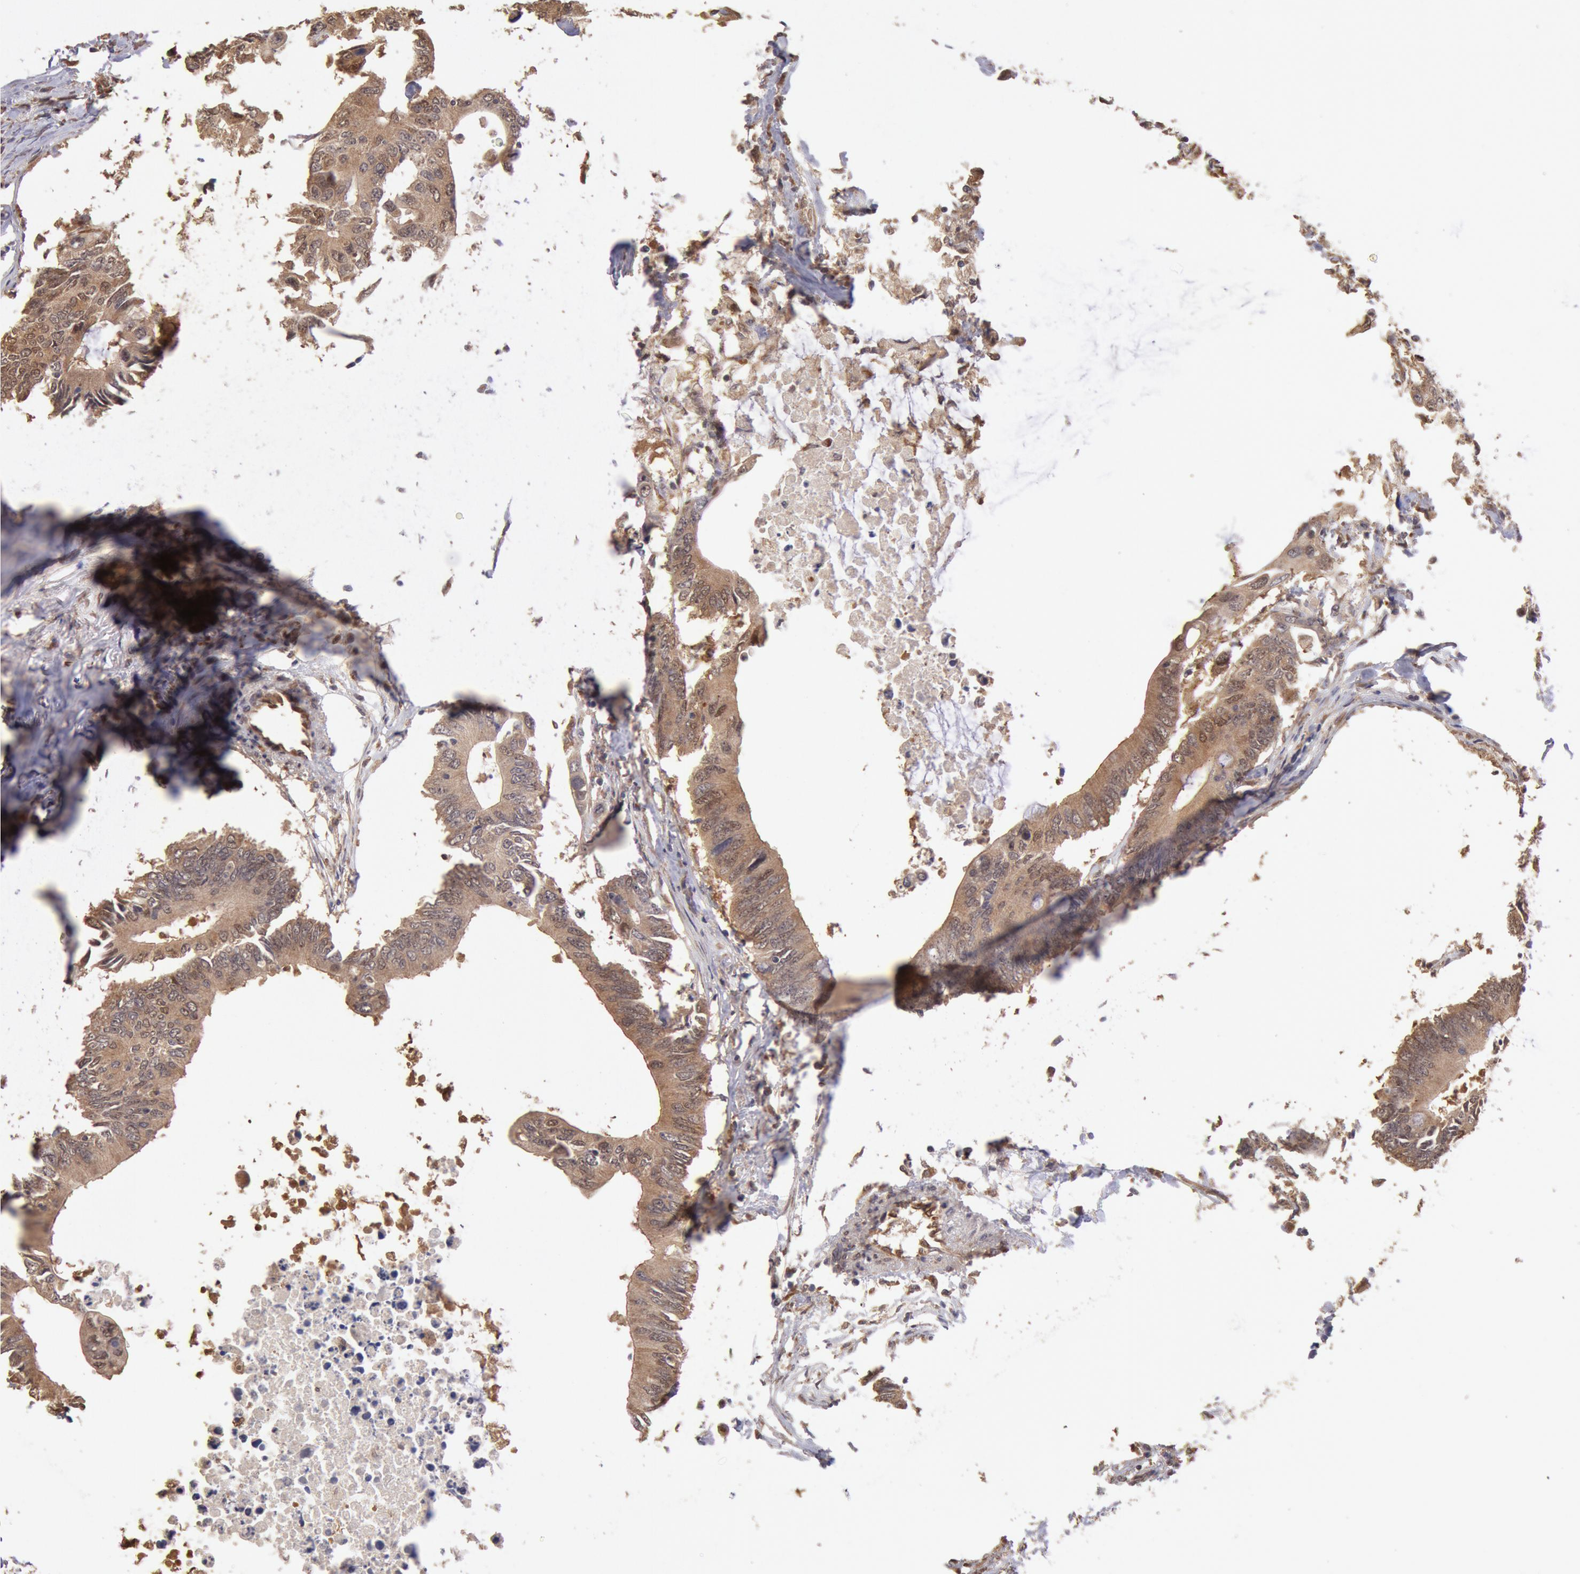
{"staining": {"intensity": "strong", "quantity": ">75%", "location": "cytoplasmic/membranous"}, "tissue": "colorectal cancer", "cell_type": "Tumor cells", "image_type": "cancer", "snomed": [{"axis": "morphology", "description": "Adenocarcinoma, NOS"}, {"axis": "topography", "description": "Colon"}], "caption": "Brown immunohistochemical staining in human colorectal cancer exhibits strong cytoplasmic/membranous positivity in about >75% of tumor cells. (DAB = brown stain, brightfield microscopy at high magnification).", "gene": "COMT", "patient": {"sex": "male", "age": 71}}